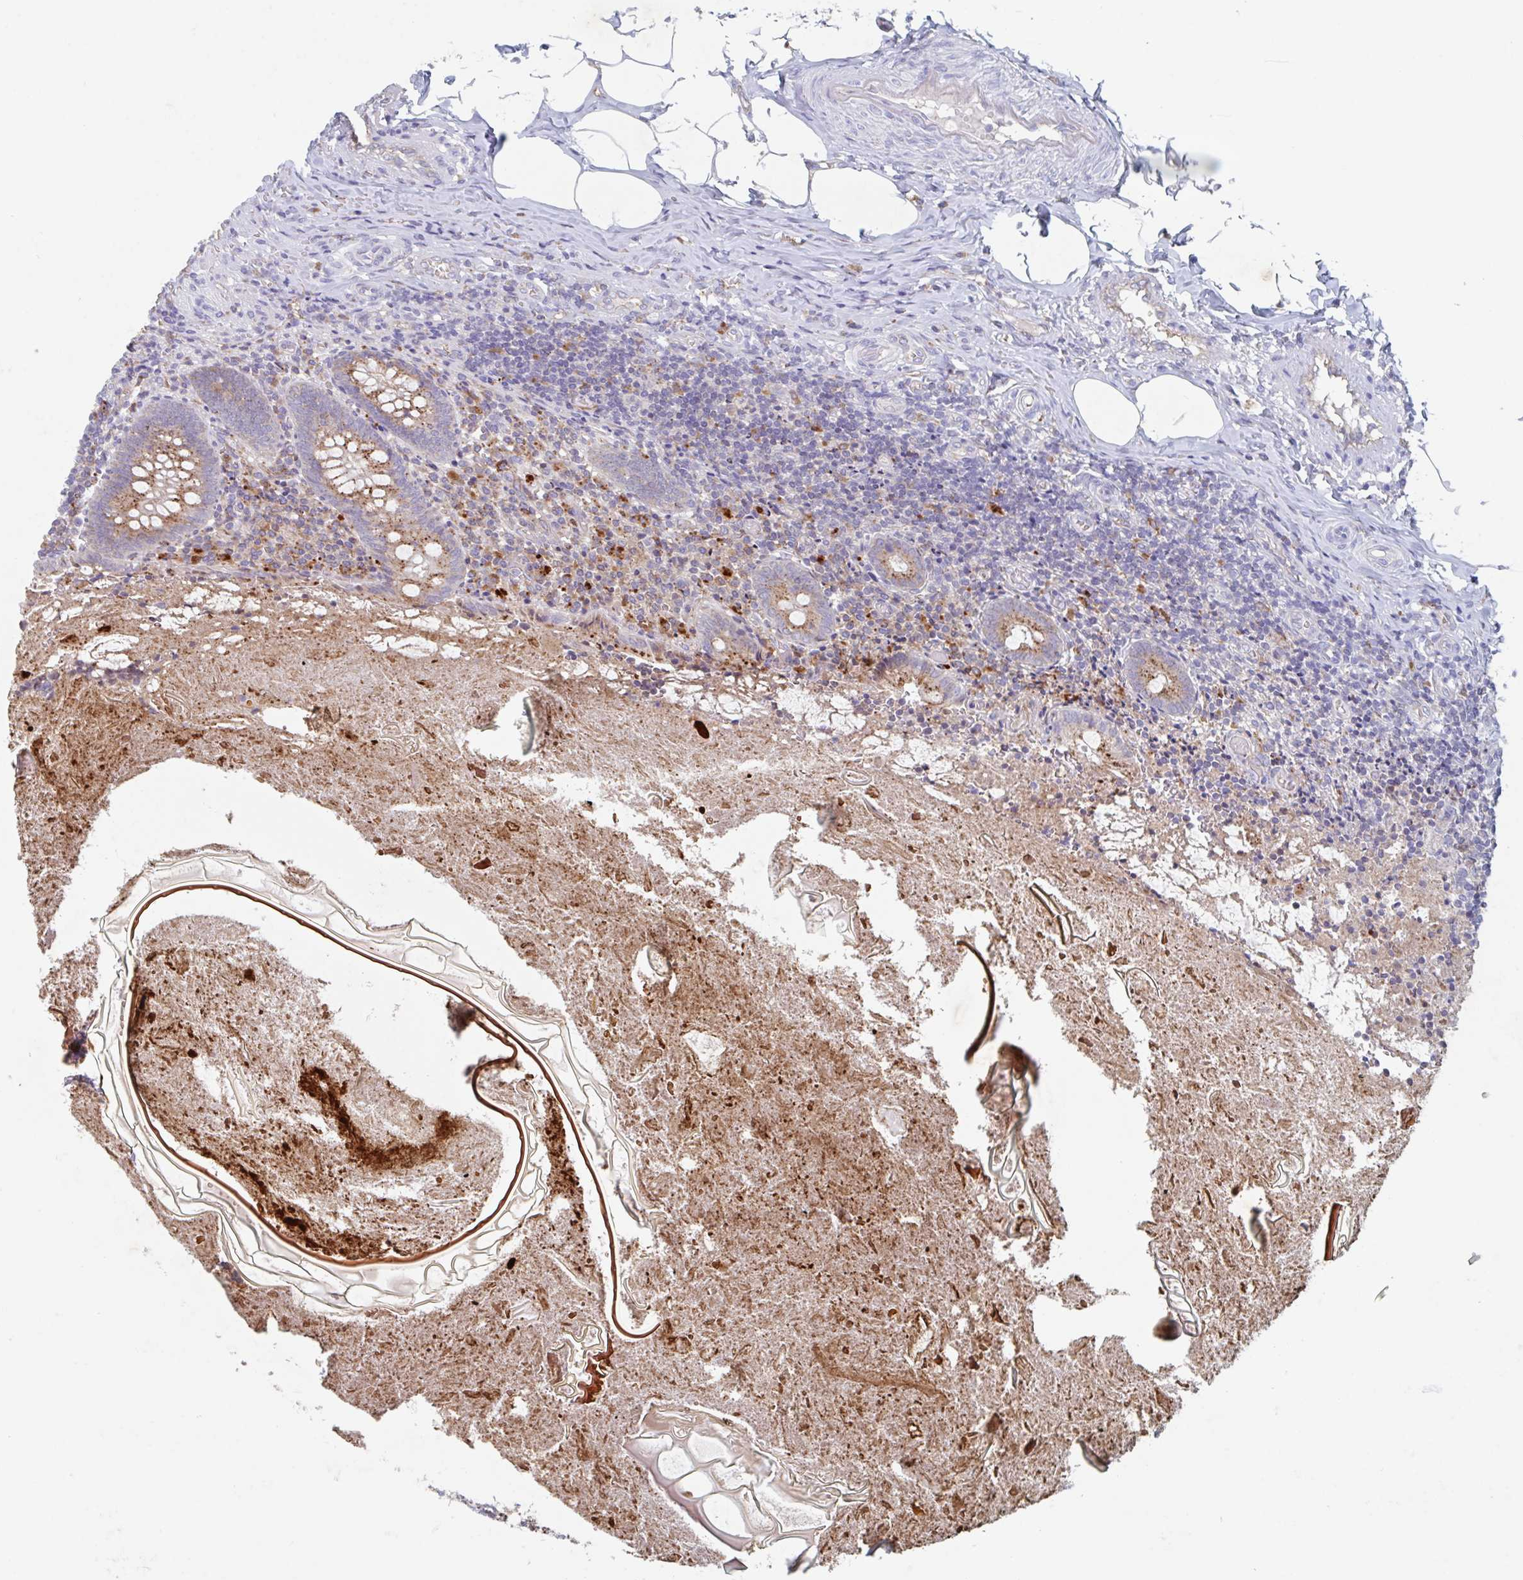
{"staining": {"intensity": "moderate", "quantity": ">75%", "location": "cytoplasmic/membranous"}, "tissue": "appendix", "cell_type": "Glandular cells", "image_type": "normal", "snomed": [{"axis": "morphology", "description": "Normal tissue, NOS"}, {"axis": "topography", "description": "Appendix"}], "caption": "An immunohistochemistry photomicrograph of unremarkable tissue is shown. Protein staining in brown shows moderate cytoplasmic/membranous positivity in appendix within glandular cells.", "gene": "MANBA", "patient": {"sex": "female", "age": 17}}